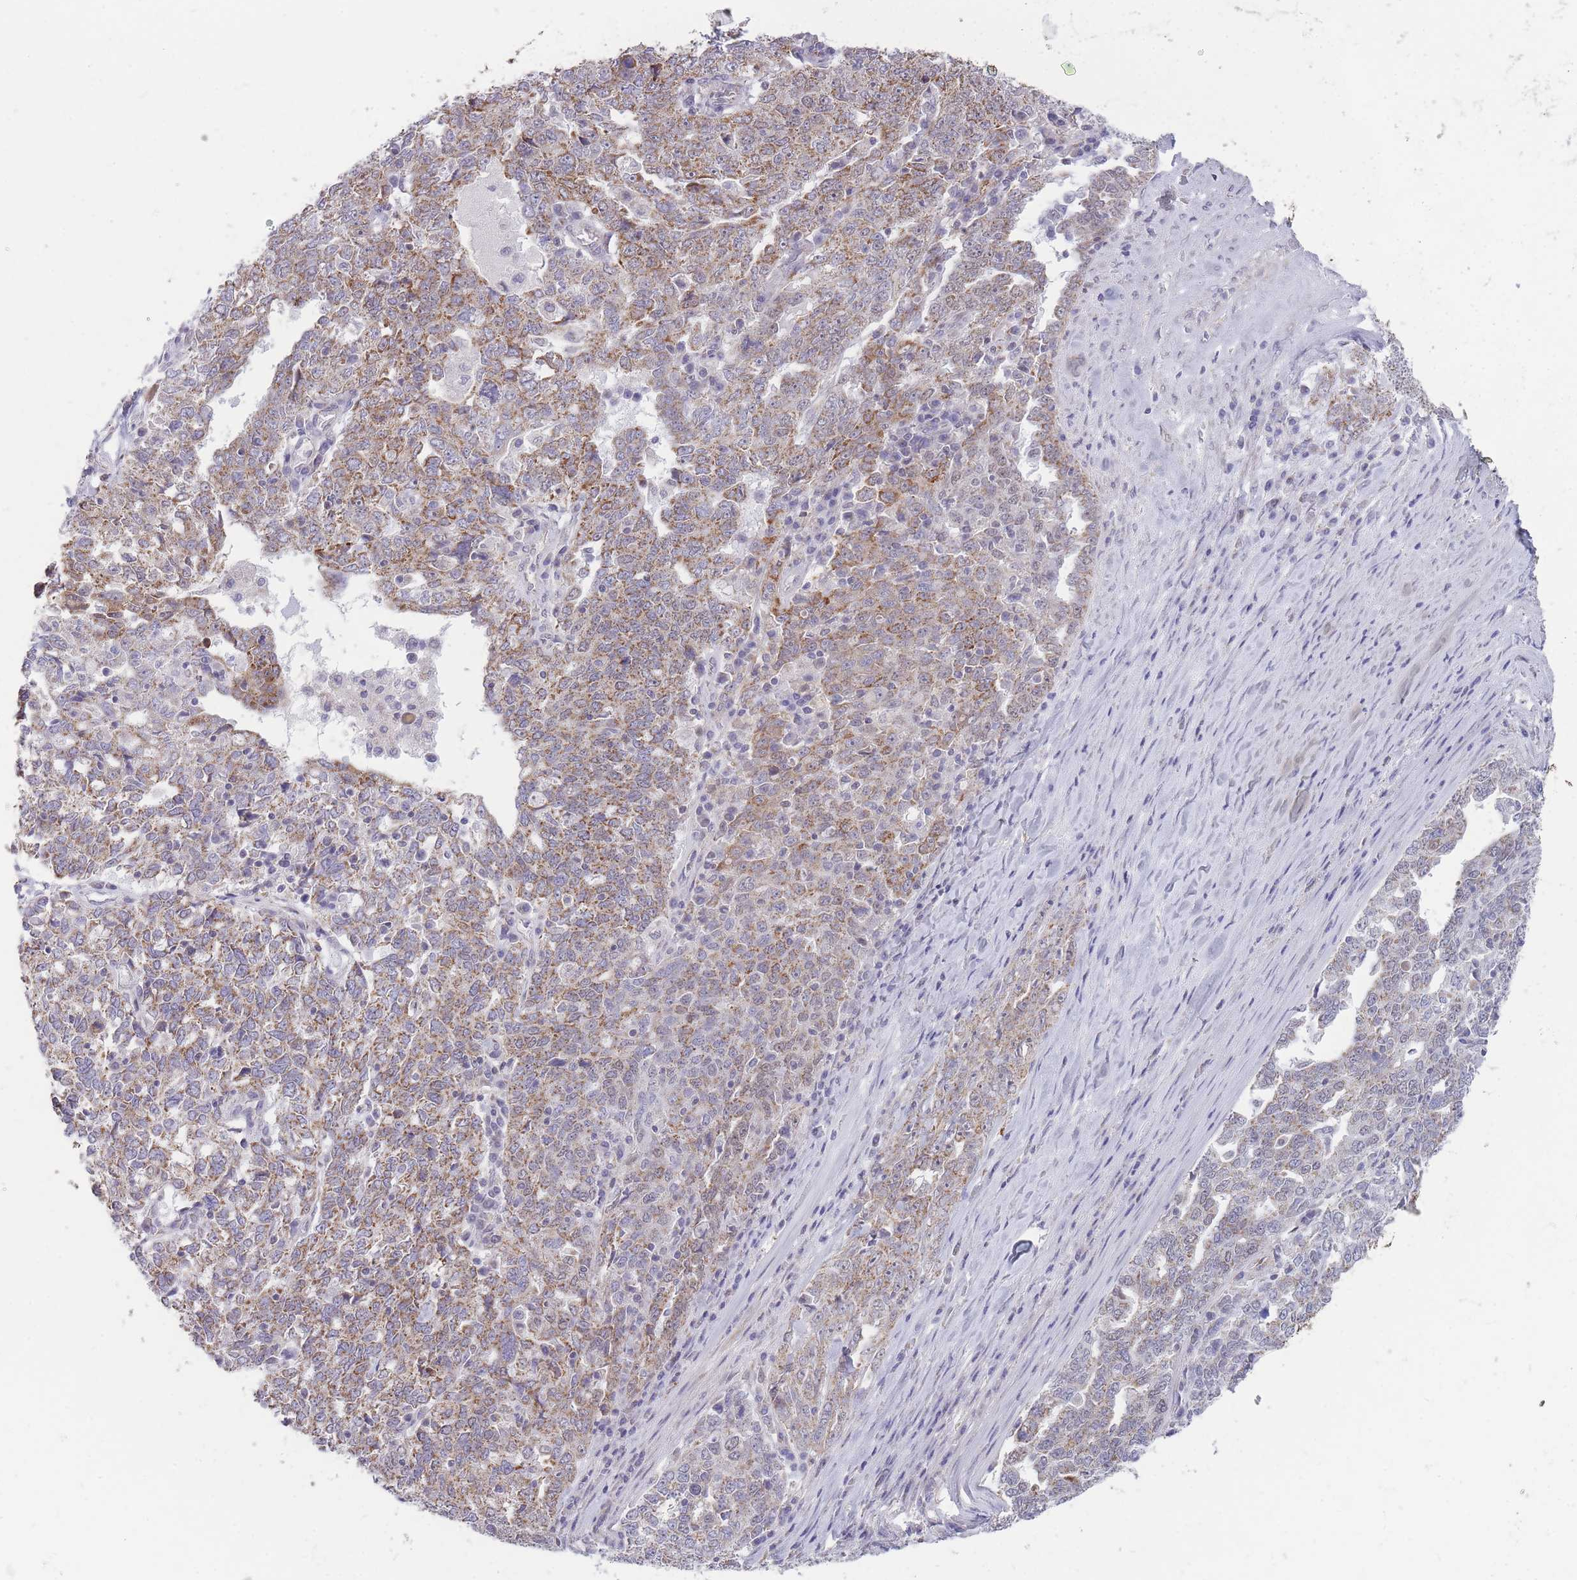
{"staining": {"intensity": "moderate", "quantity": "25%-75%", "location": "cytoplasmic/membranous"}, "tissue": "ovarian cancer", "cell_type": "Tumor cells", "image_type": "cancer", "snomed": [{"axis": "morphology", "description": "Carcinoma, endometroid"}, {"axis": "topography", "description": "Ovary"}], "caption": "IHC histopathology image of human ovarian cancer stained for a protein (brown), which displays medium levels of moderate cytoplasmic/membranous expression in approximately 25%-75% of tumor cells.", "gene": "ZBTB24", "patient": {"sex": "female", "age": 62}}